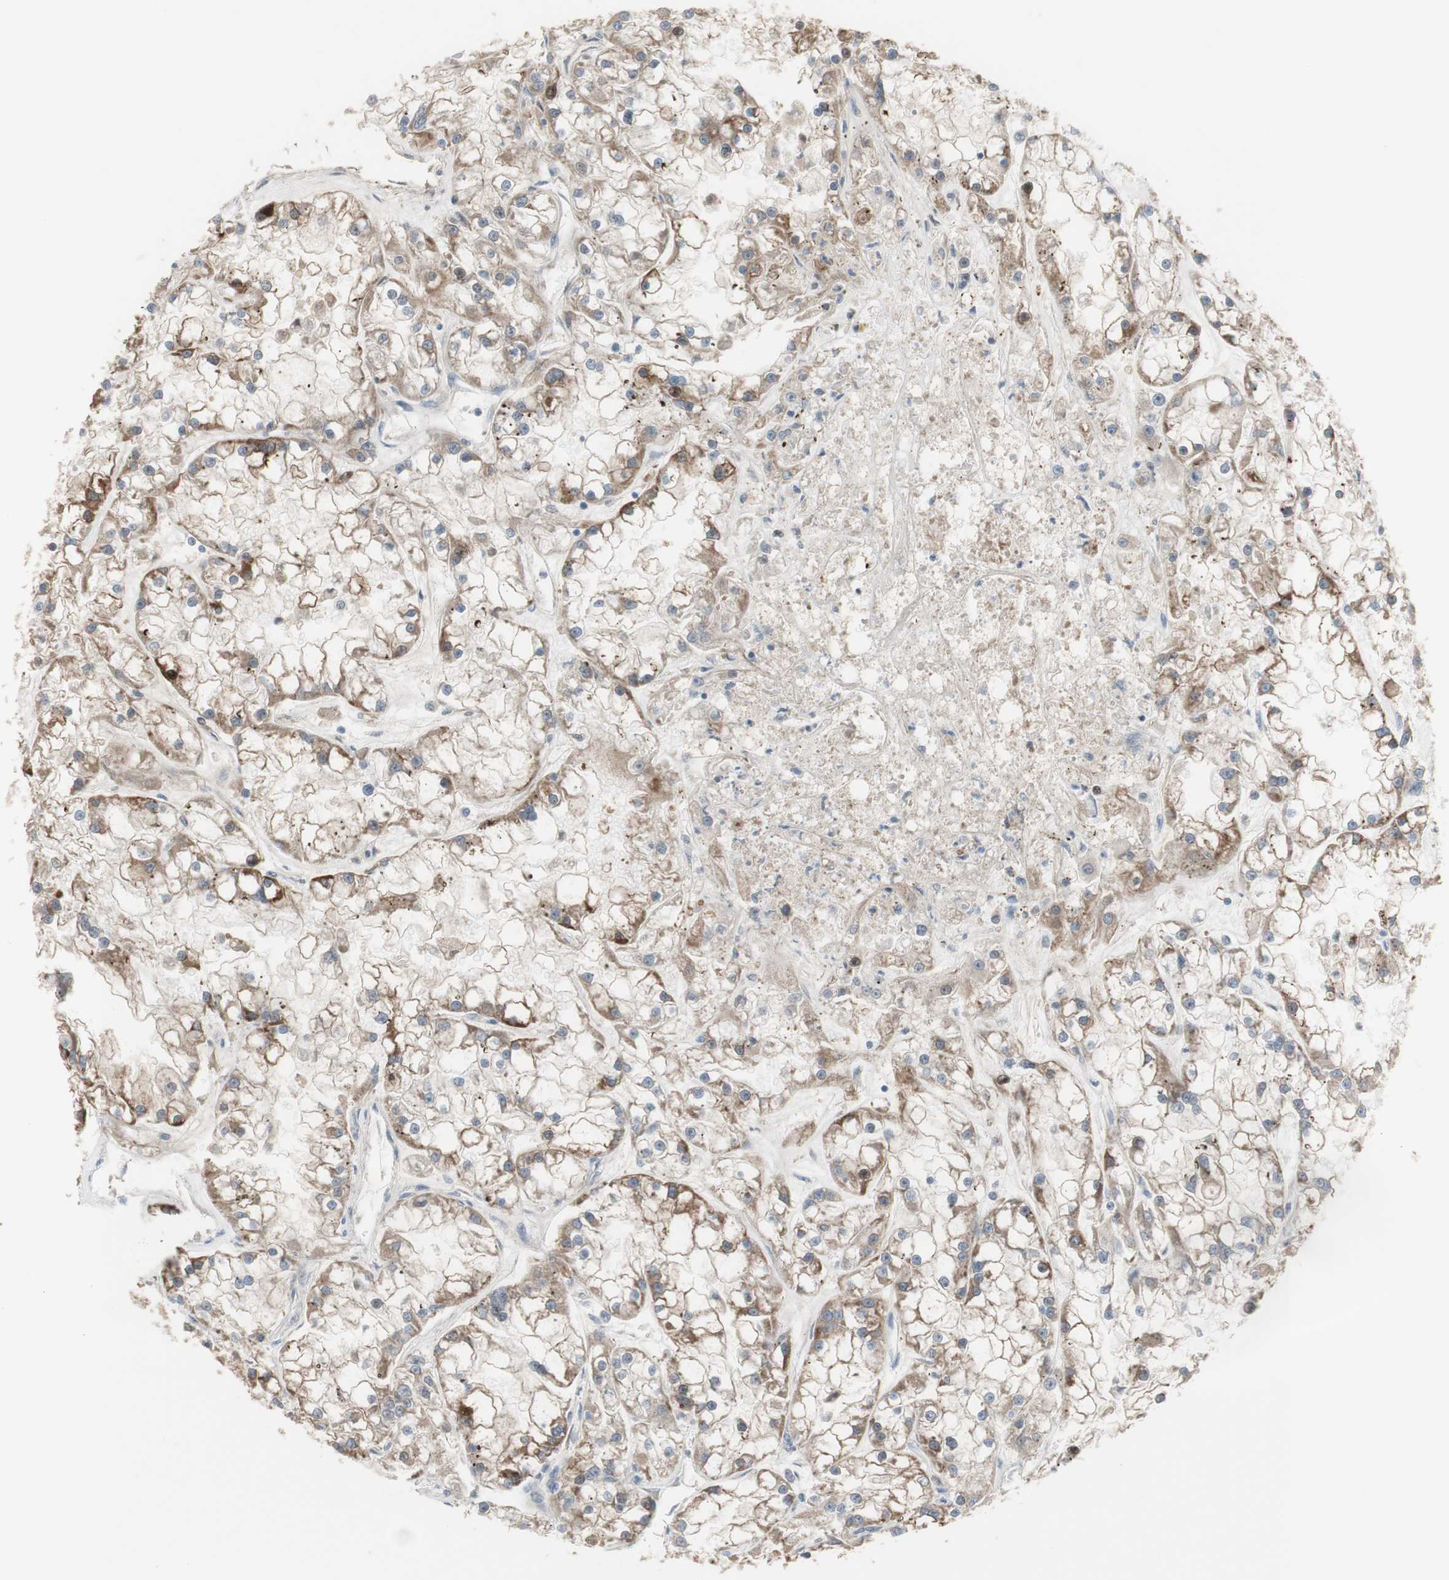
{"staining": {"intensity": "weak", "quantity": ">75%", "location": "cytoplasmic/membranous"}, "tissue": "renal cancer", "cell_type": "Tumor cells", "image_type": "cancer", "snomed": [{"axis": "morphology", "description": "Adenocarcinoma, NOS"}, {"axis": "topography", "description": "Kidney"}], "caption": "Immunohistochemical staining of renal adenocarcinoma displays weak cytoplasmic/membranous protein expression in about >75% of tumor cells.", "gene": "C3orf52", "patient": {"sex": "female", "age": 52}}